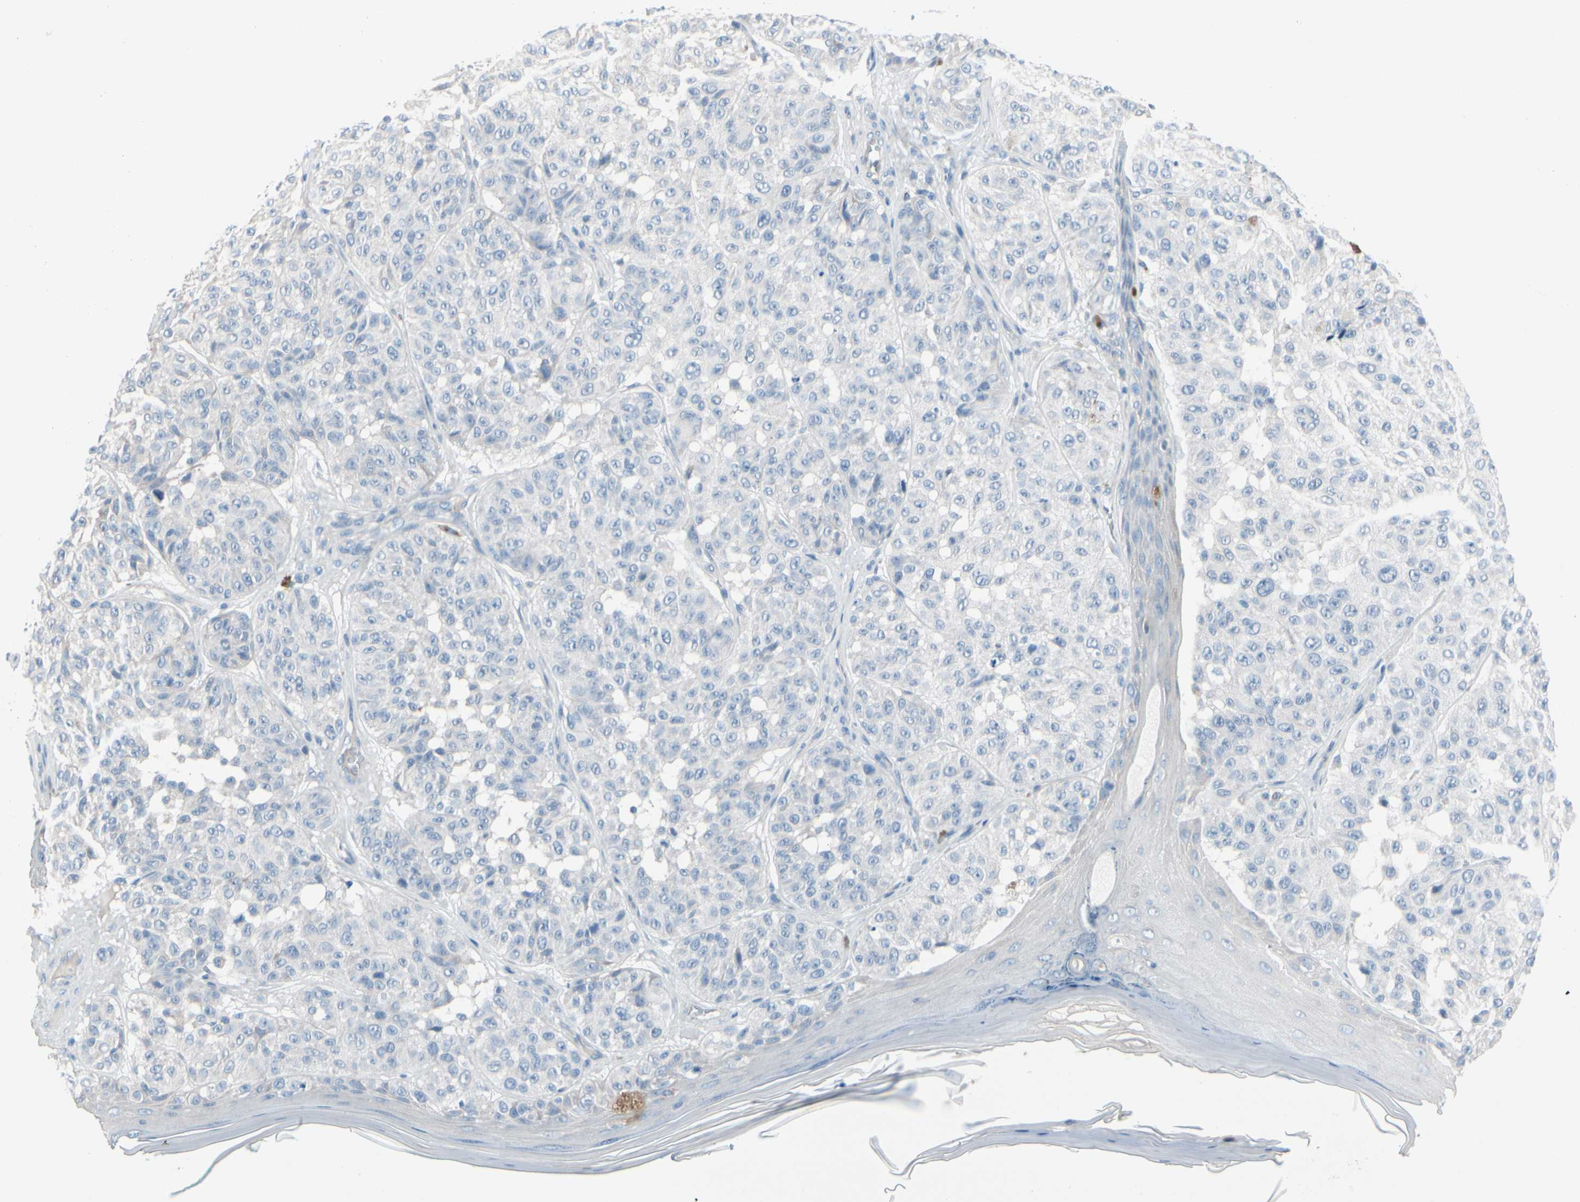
{"staining": {"intensity": "negative", "quantity": "none", "location": "none"}, "tissue": "melanoma", "cell_type": "Tumor cells", "image_type": "cancer", "snomed": [{"axis": "morphology", "description": "Malignant melanoma, NOS"}, {"axis": "topography", "description": "Skin"}], "caption": "A high-resolution photomicrograph shows IHC staining of melanoma, which reveals no significant positivity in tumor cells. (DAB (3,3'-diaminobenzidine) IHC visualized using brightfield microscopy, high magnification).", "gene": "PGR", "patient": {"sex": "female", "age": 46}}